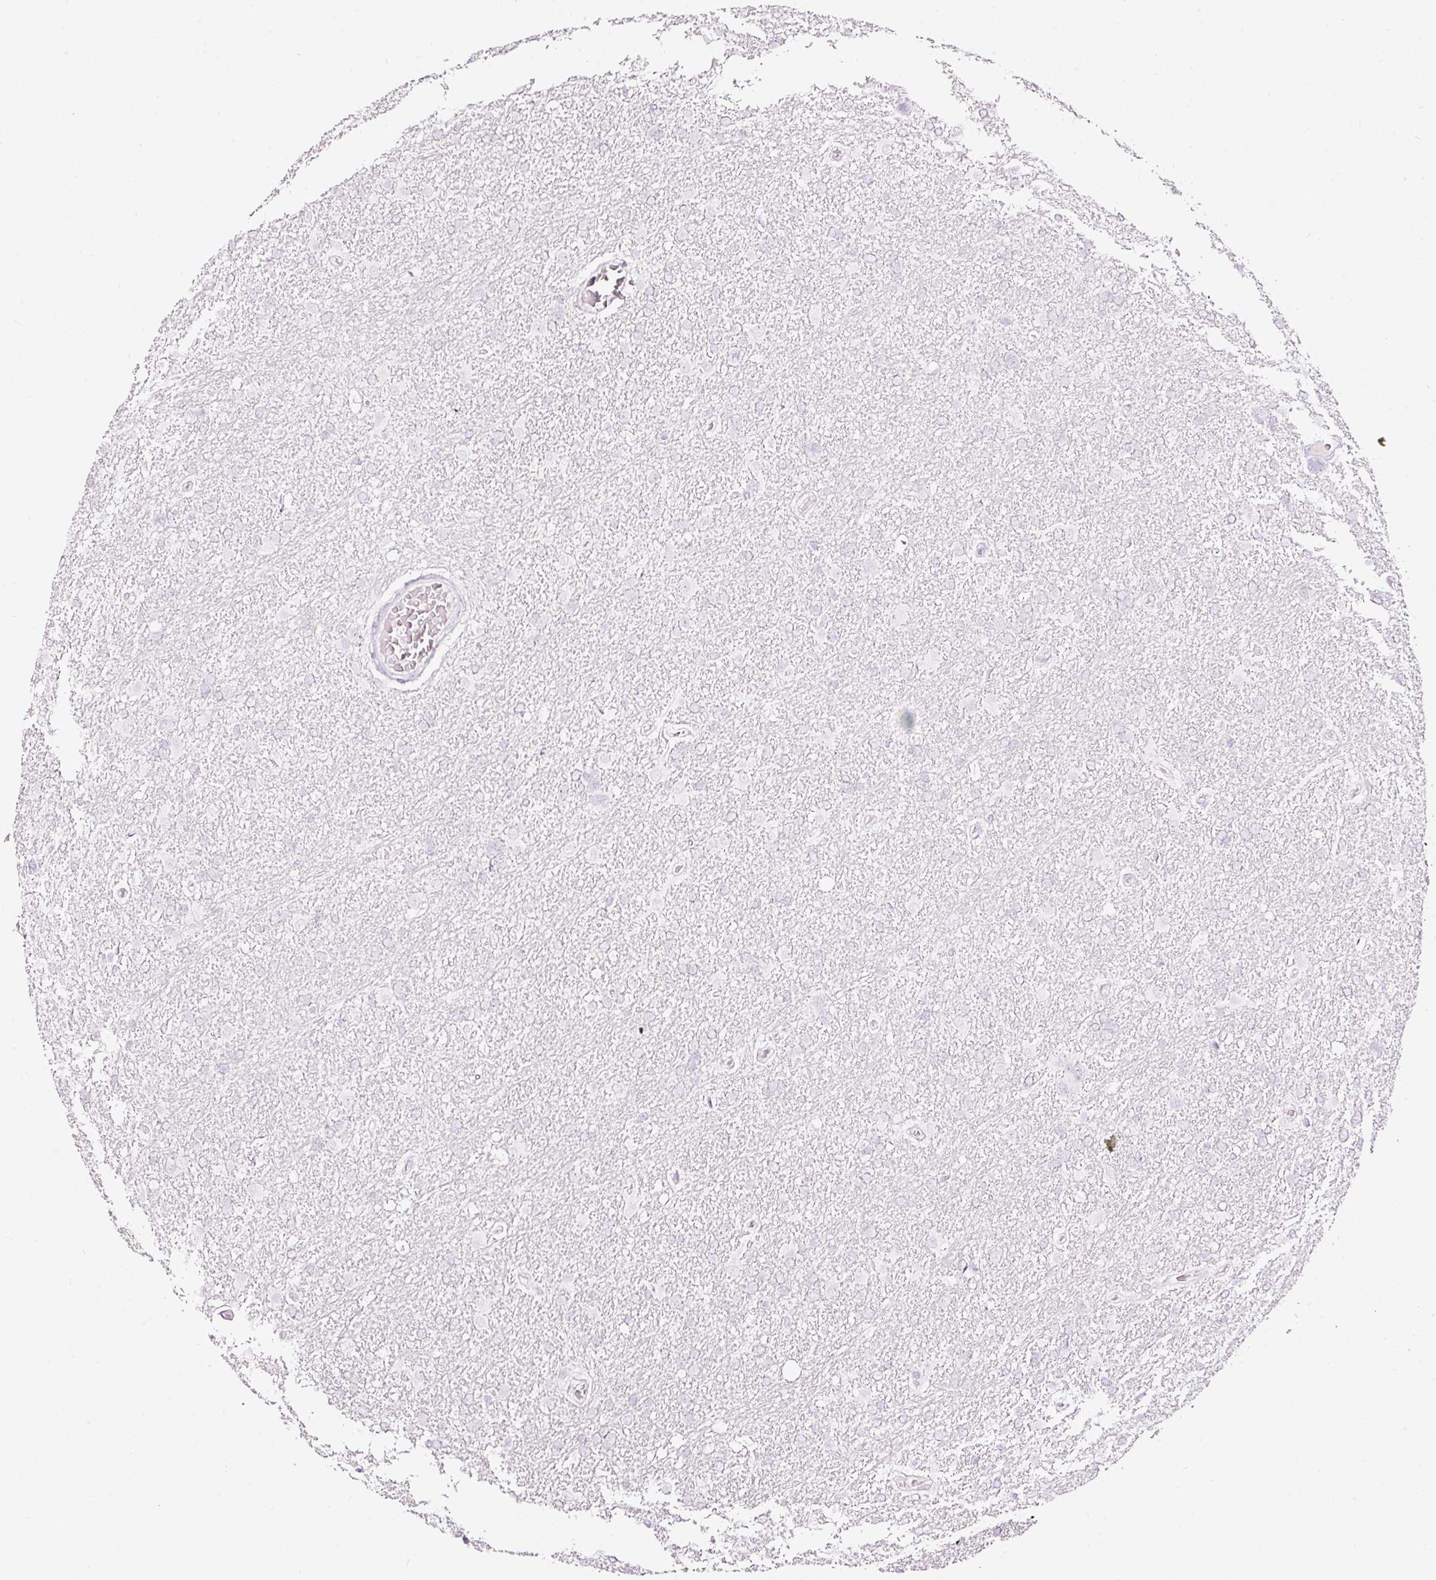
{"staining": {"intensity": "negative", "quantity": "none", "location": "none"}, "tissue": "glioma", "cell_type": "Tumor cells", "image_type": "cancer", "snomed": [{"axis": "morphology", "description": "Glioma, malignant, High grade"}, {"axis": "topography", "description": "Brain"}], "caption": "Immunohistochemistry (IHC) micrograph of neoplastic tissue: high-grade glioma (malignant) stained with DAB shows no significant protein positivity in tumor cells. (DAB immunohistochemistry (IHC), high magnification).", "gene": "LAMP3", "patient": {"sex": "male", "age": 61}}